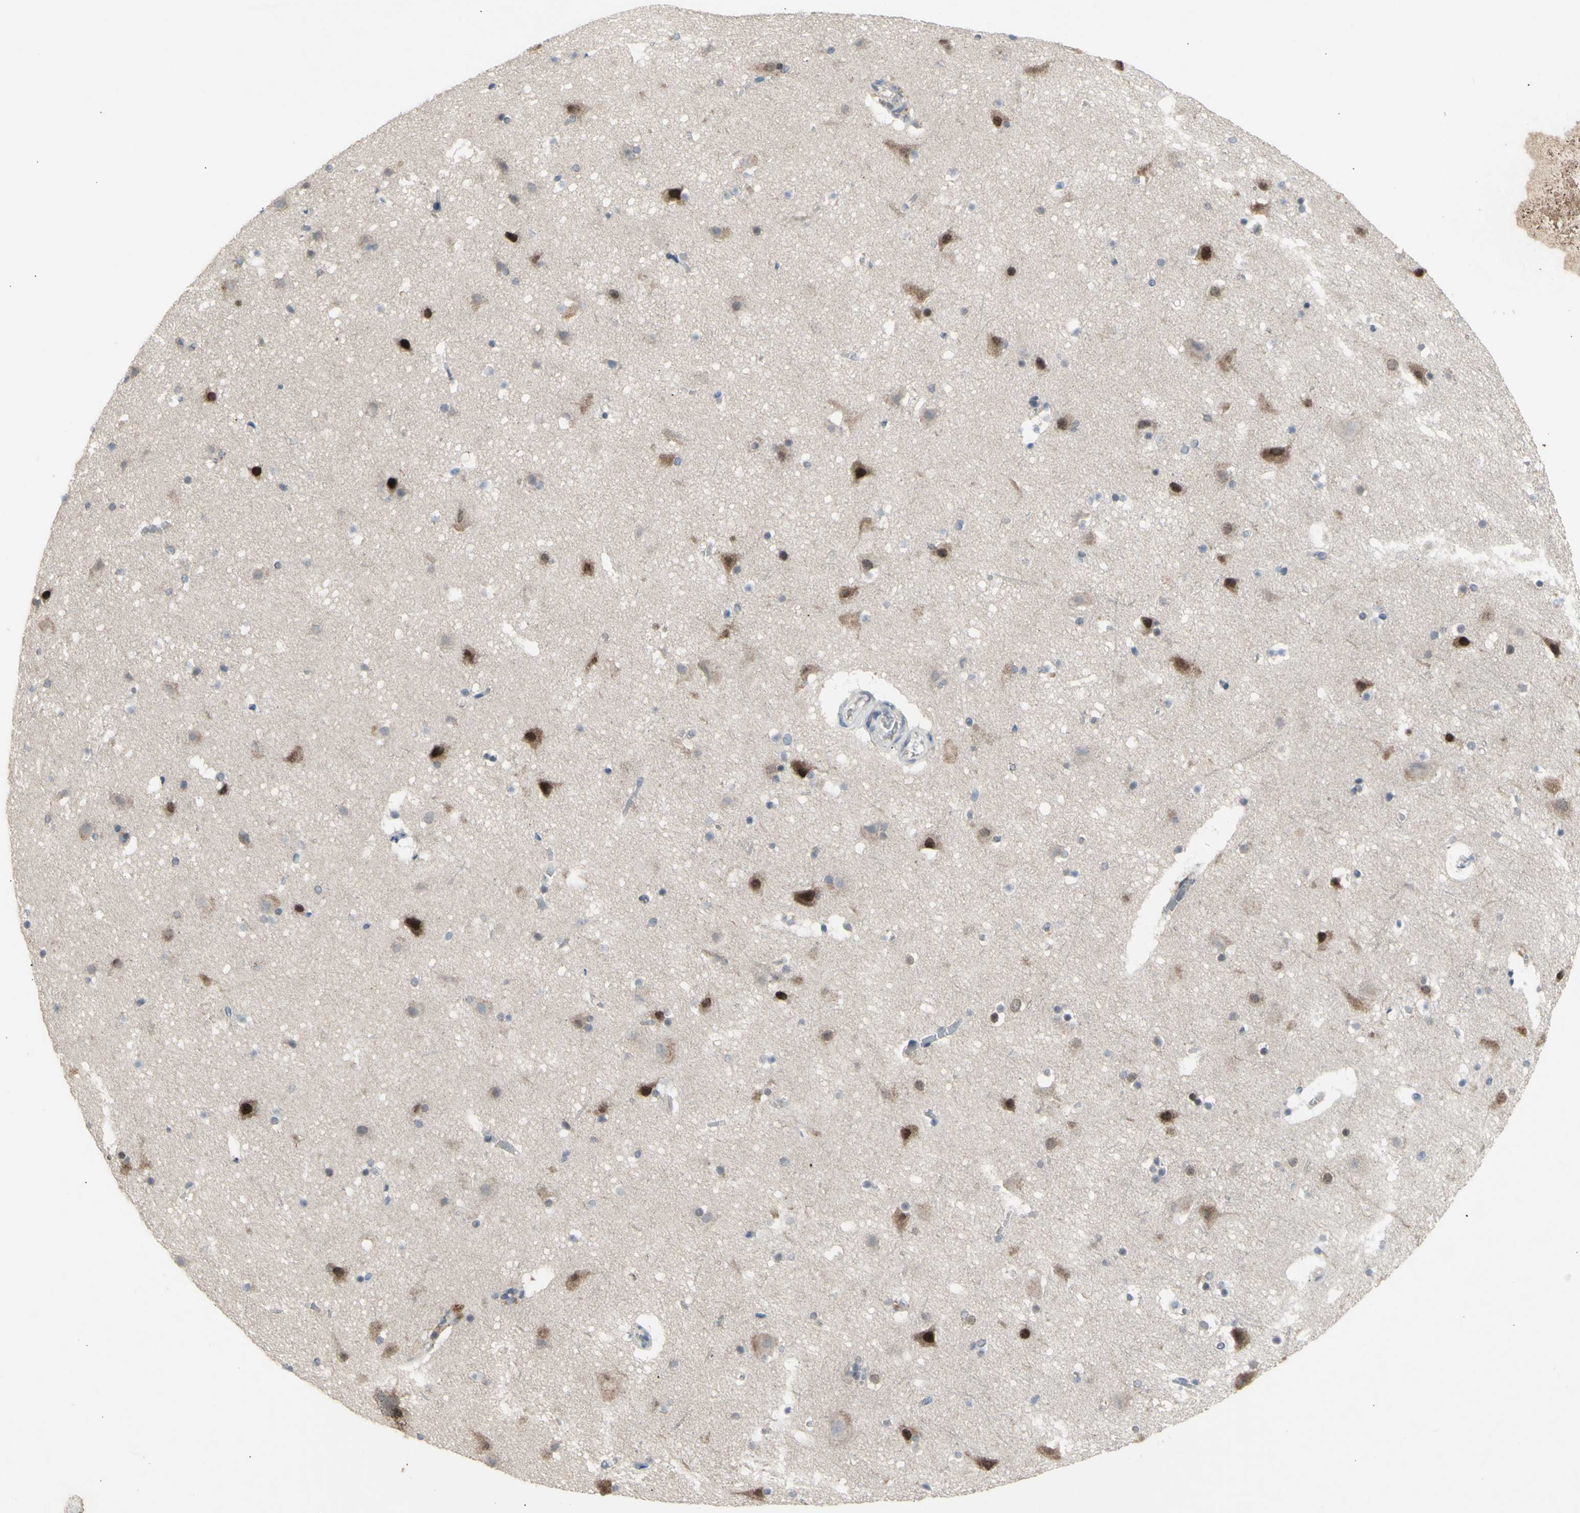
{"staining": {"intensity": "weak", "quantity": "25%-75%", "location": "cytoplasmic/membranous"}, "tissue": "cerebral cortex", "cell_type": "Endothelial cells", "image_type": "normal", "snomed": [{"axis": "morphology", "description": "Normal tissue, NOS"}, {"axis": "topography", "description": "Cerebral cortex"}], "caption": "High-magnification brightfield microscopy of normal cerebral cortex stained with DAB (brown) and counterstained with hematoxylin (blue). endothelial cells exhibit weak cytoplasmic/membranous staining is identified in approximately25%-75% of cells.", "gene": "NLRP1", "patient": {"sex": "male", "age": 45}}